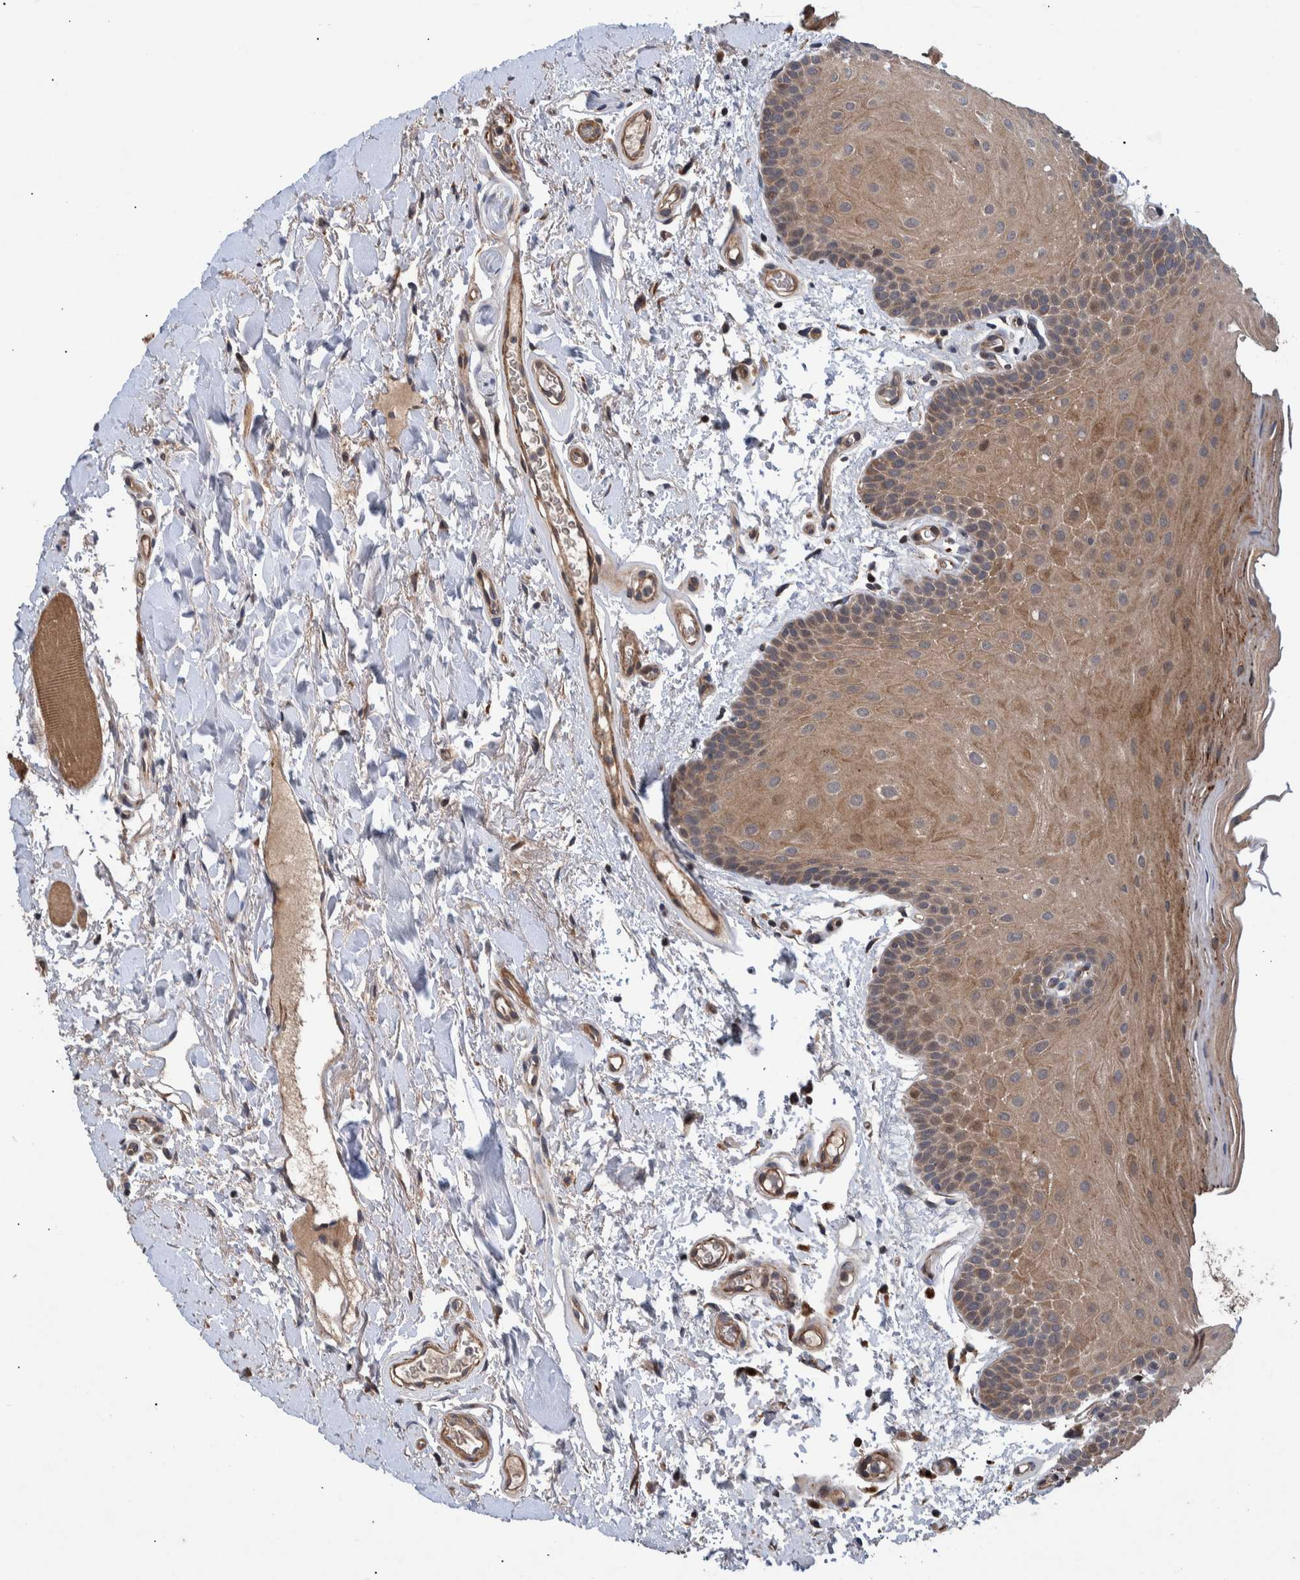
{"staining": {"intensity": "moderate", "quantity": ">75%", "location": "cytoplasmic/membranous"}, "tissue": "oral mucosa", "cell_type": "Squamous epithelial cells", "image_type": "normal", "snomed": [{"axis": "morphology", "description": "Normal tissue, NOS"}, {"axis": "topography", "description": "Oral tissue"}], "caption": "Oral mucosa stained for a protein (brown) displays moderate cytoplasmic/membranous positive staining in approximately >75% of squamous epithelial cells.", "gene": "B3GNTL1", "patient": {"sex": "male", "age": 62}}